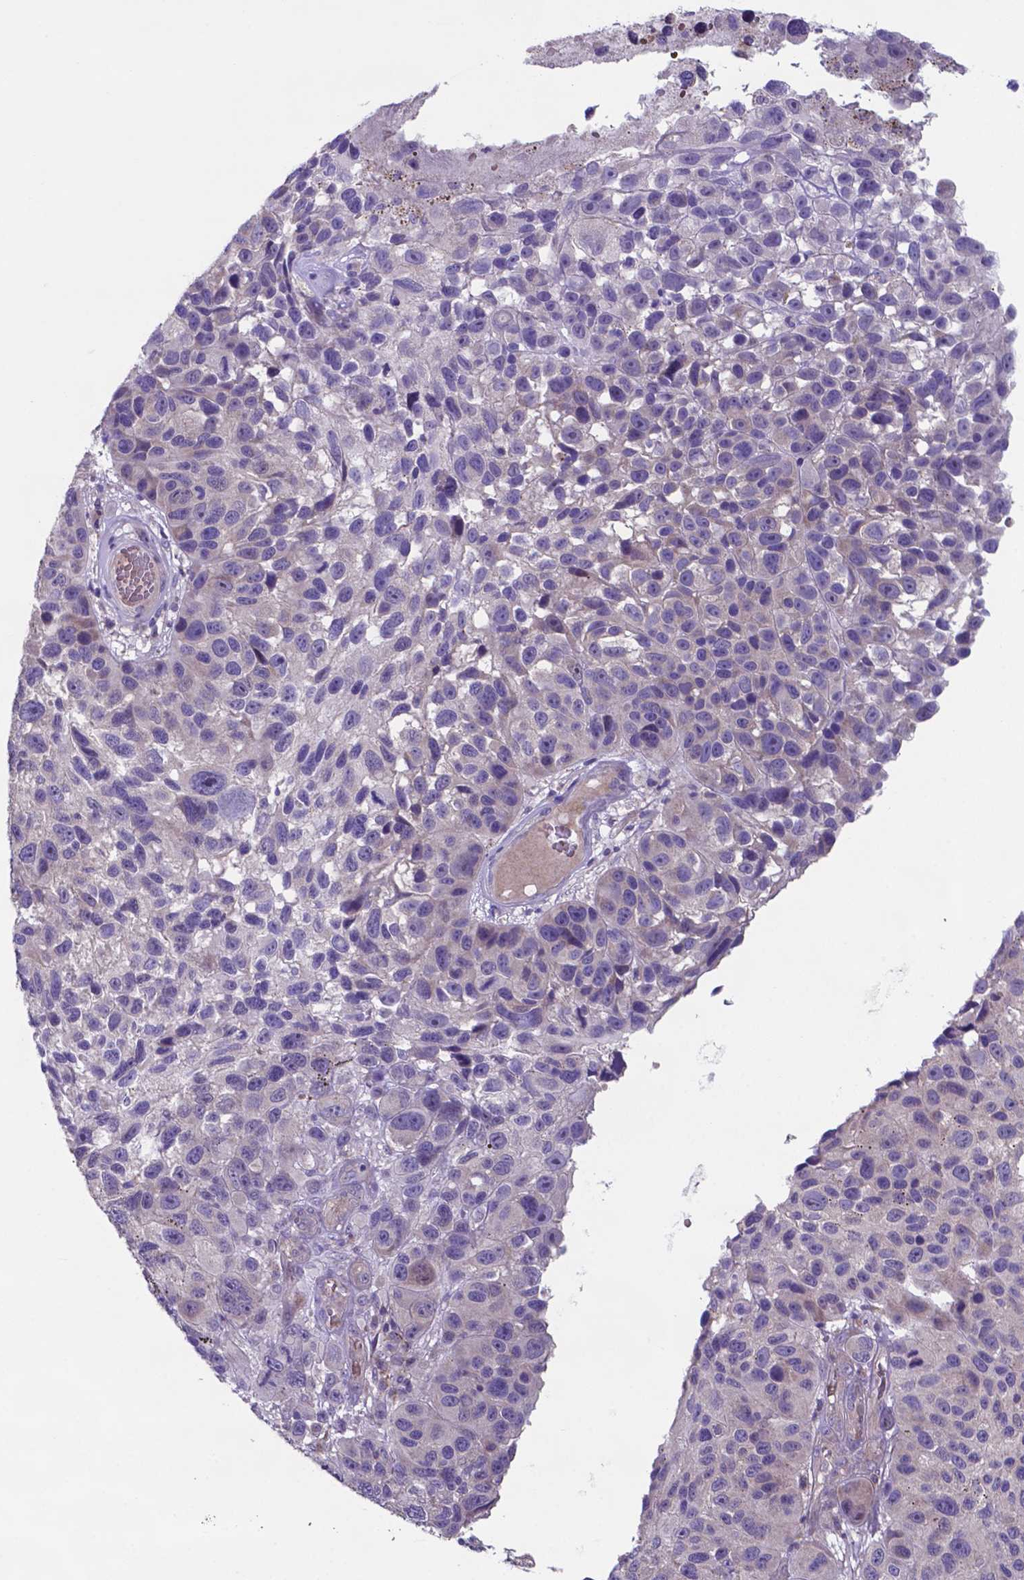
{"staining": {"intensity": "negative", "quantity": "none", "location": "none"}, "tissue": "melanoma", "cell_type": "Tumor cells", "image_type": "cancer", "snomed": [{"axis": "morphology", "description": "Malignant melanoma, NOS"}, {"axis": "topography", "description": "Skin"}], "caption": "DAB (3,3'-diaminobenzidine) immunohistochemical staining of human malignant melanoma displays no significant expression in tumor cells.", "gene": "TYRO3", "patient": {"sex": "male", "age": 53}}